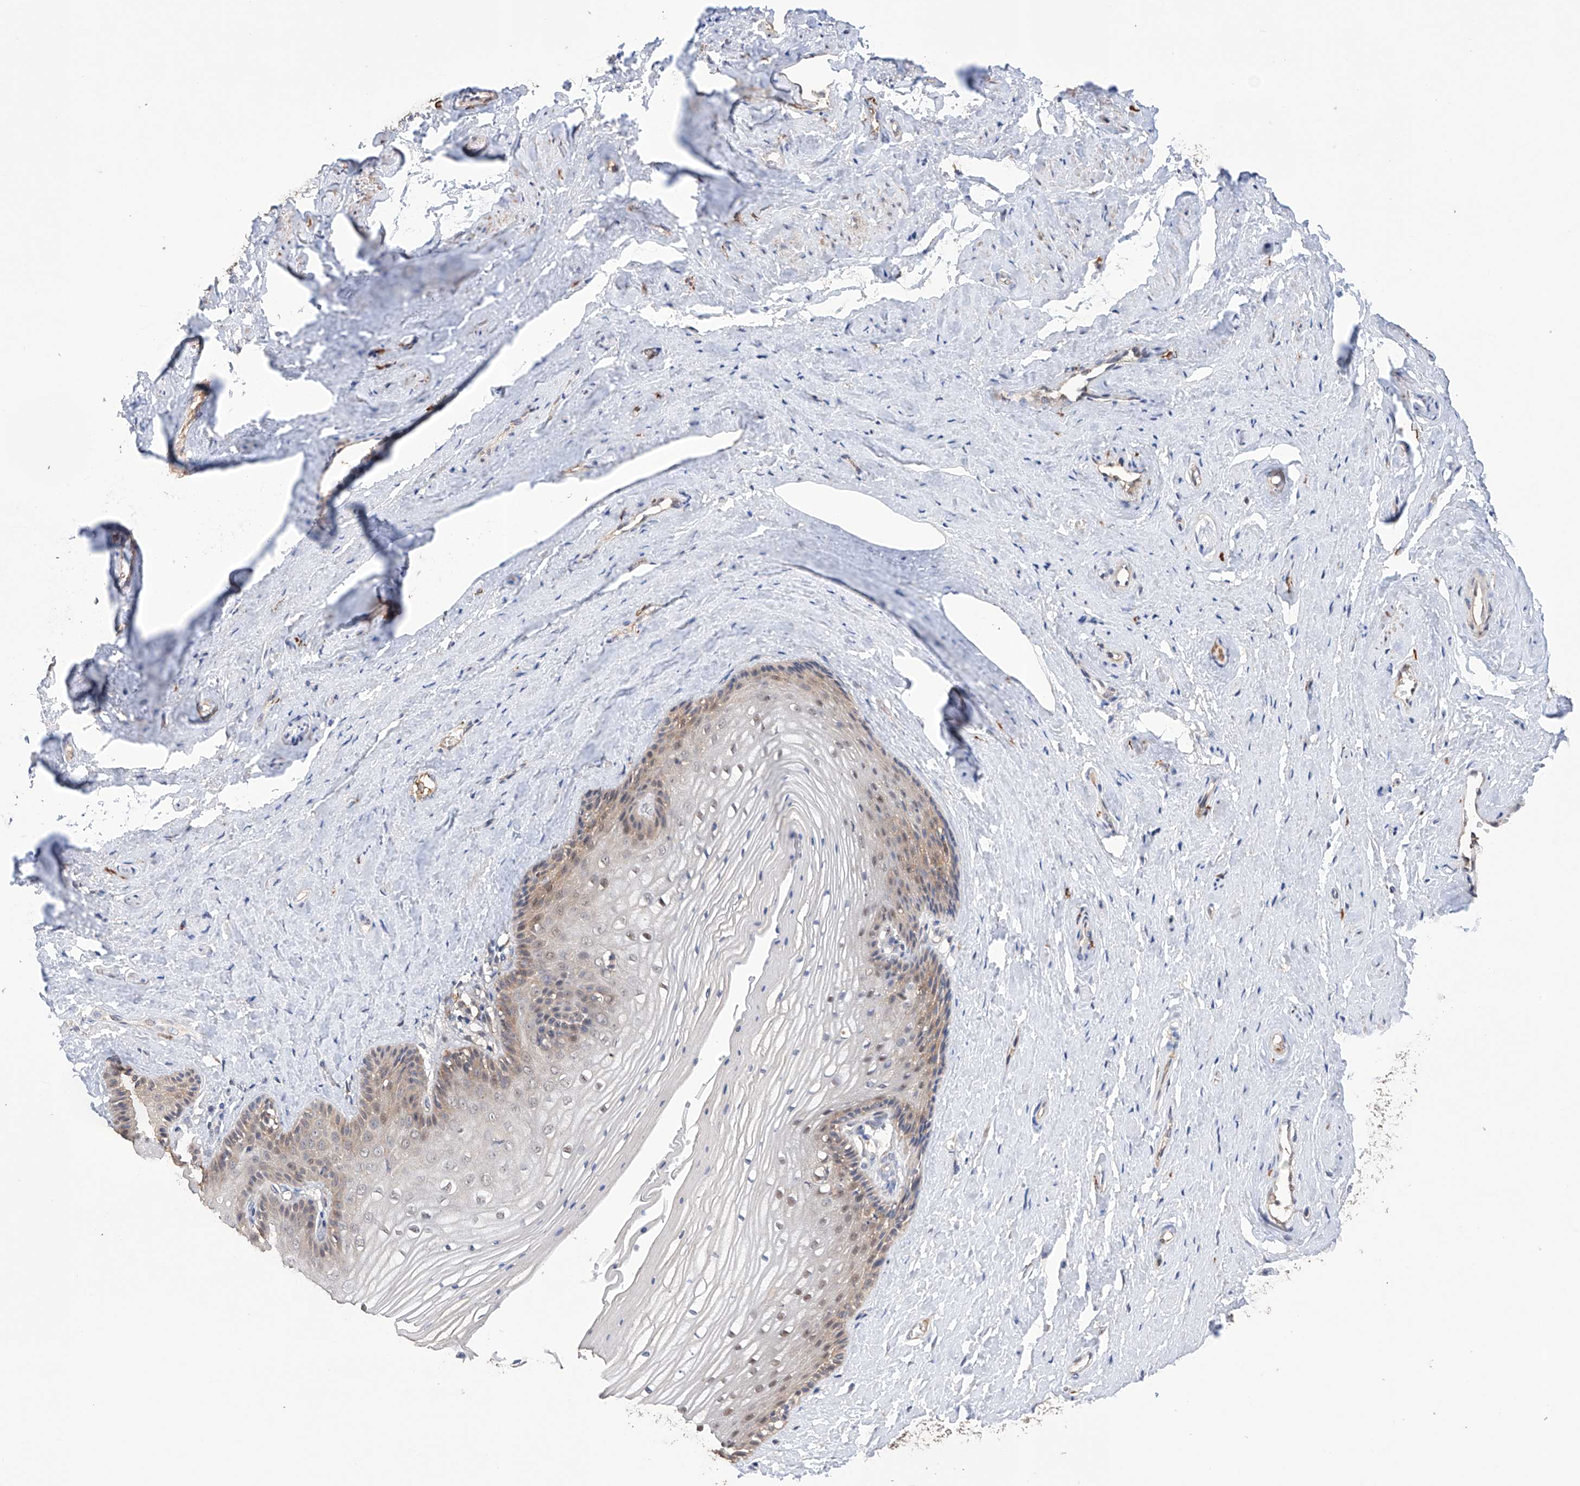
{"staining": {"intensity": "moderate", "quantity": "<25%", "location": "cytoplasmic/membranous,nuclear"}, "tissue": "vagina", "cell_type": "Squamous epithelial cells", "image_type": "normal", "snomed": [{"axis": "morphology", "description": "Normal tissue, NOS"}, {"axis": "topography", "description": "Vagina"}, {"axis": "topography", "description": "Cervix"}], "caption": "About <25% of squamous epithelial cells in unremarkable human vagina display moderate cytoplasmic/membranous,nuclear protein positivity as visualized by brown immunohistochemical staining.", "gene": "AFG1L", "patient": {"sex": "female", "age": 40}}